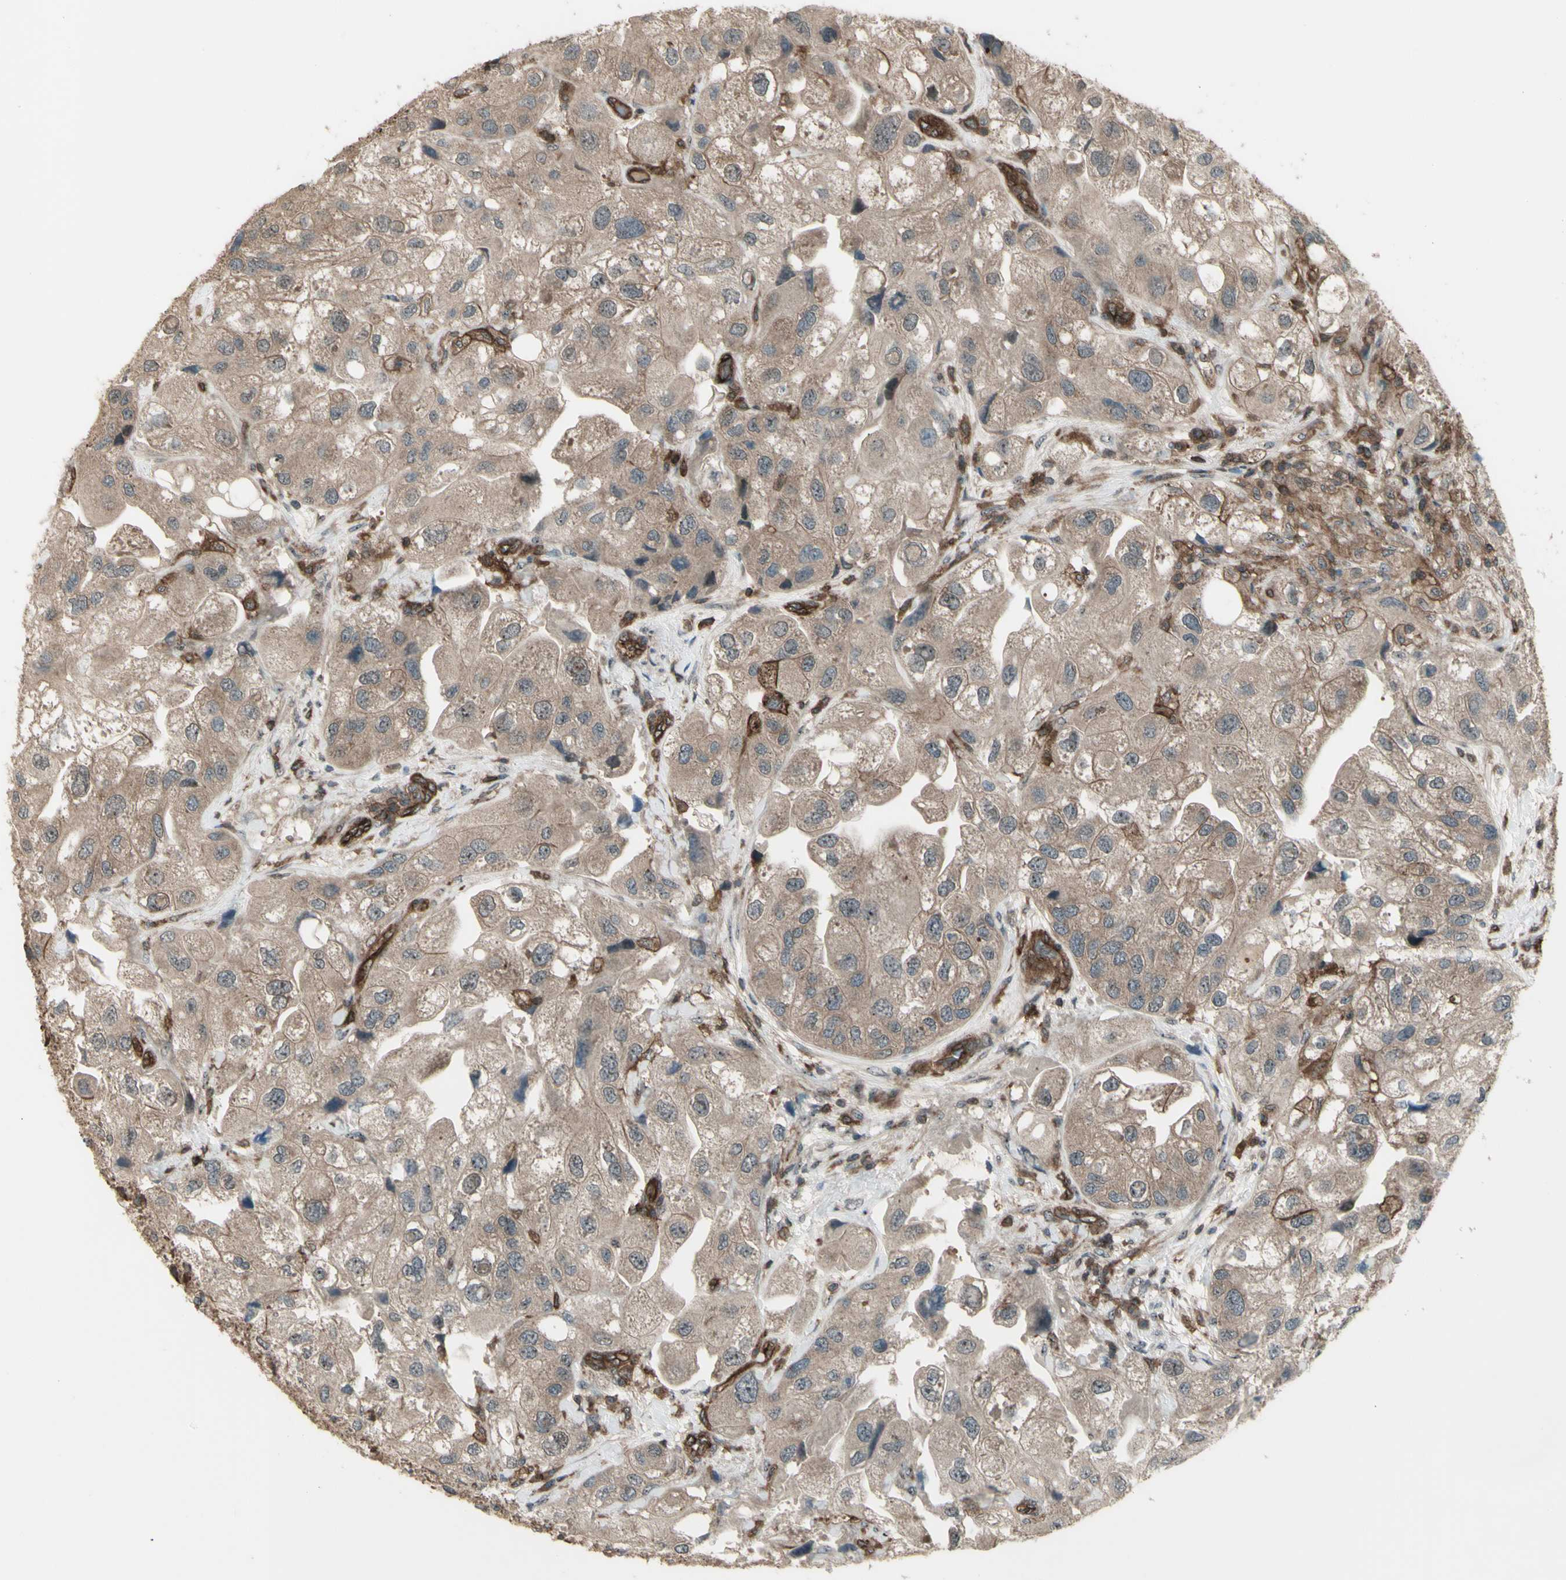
{"staining": {"intensity": "moderate", "quantity": ">75%", "location": "cytoplasmic/membranous"}, "tissue": "urothelial cancer", "cell_type": "Tumor cells", "image_type": "cancer", "snomed": [{"axis": "morphology", "description": "Urothelial carcinoma, High grade"}, {"axis": "topography", "description": "Urinary bladder"}], "caption": "A photomicrograph showing moderate cytoplasmic/membranous staining in about >75% of tumor cells in high-grade urothelial carcinoma, as visualized by brown immunohistochemical staining.", "gene": "FXYD5", "patient": {"sex": "female", "age": 64}}